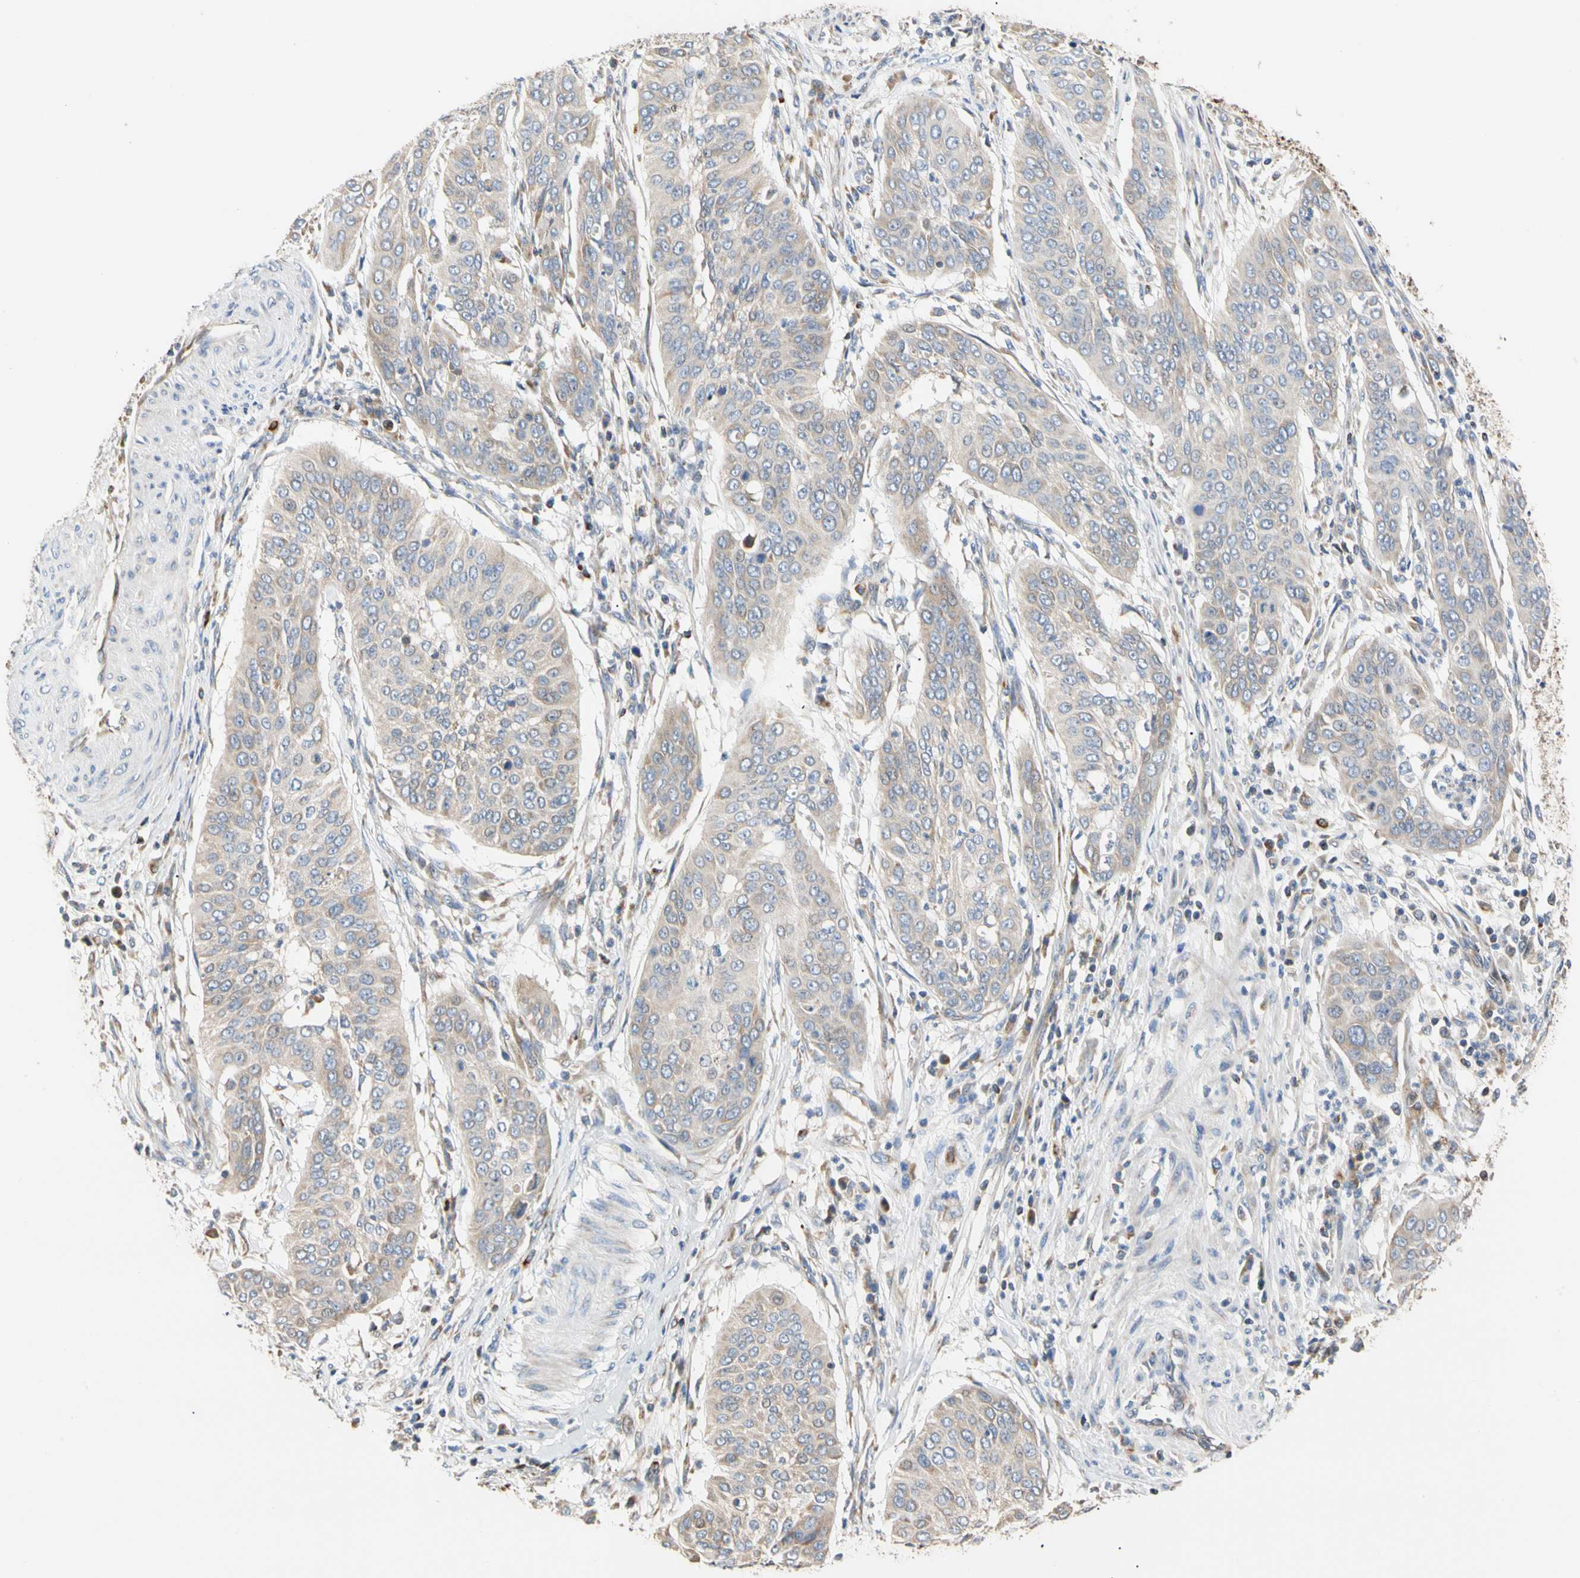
{"staining": {"intensity": "weak", "quantity": "<25%", "location": "cytoplasmic/membranous"}, "tissue": "cervical cancer", "cell_type": "Tumor cells", "image_type": "cancer", "snomed": [{"axis": "morphology", "description": "Normal tissue, NOS"}, {"axis": "morphology", "description": "Squamous cell carcinoma, NOS"}, {"axis": "topography", "description": "Cervix"}], "caption": "Immunohistochemistry (IHC) of cervical cancer (squamous cell carcinoma) shows no staining in tumor cells.", "gene": "PLGRKT", "patient": {"sex": "female", "age": 39}}